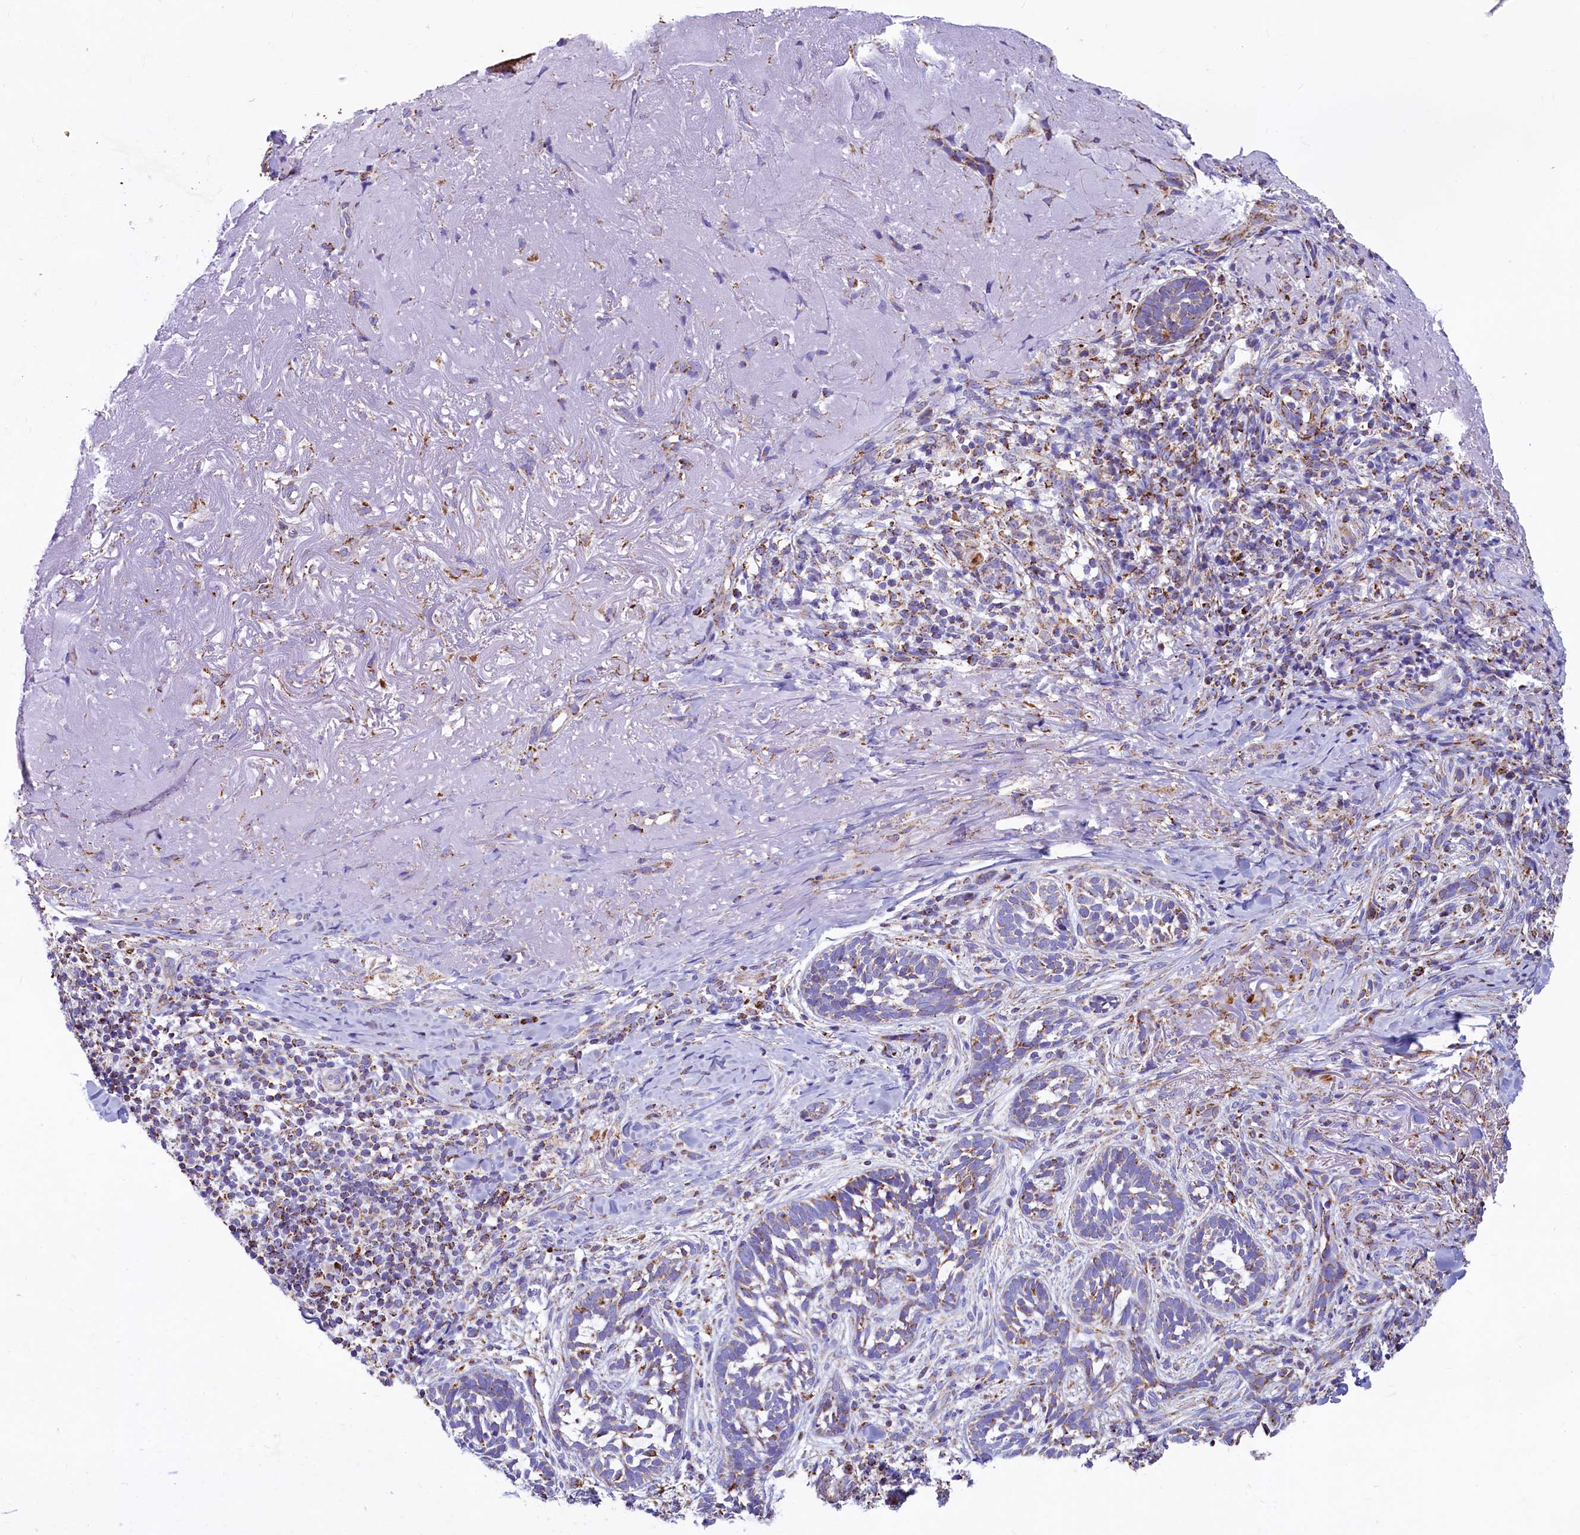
{"staining": {"intensity": "moderate", "quantity": "<25%", "location": "cytoplasmic/membranous"}, "tissue": "skin cancer", "cell_type": "Tumor cells", "image_type": "cancer", "snomed": [{"axis": "morphology", "description": "Basal cell carcinoma"}, {"axis": "topography", "description": "Skin"}], "caption": "Immunohistochemistry (IHC) image of skin cancer stained for a protein (brown), which shows low levels of moderate cytoplasmic/membranous expression in about <25% of tumor cells.", "gene": "IDH3A", "patient": {"sex": "male", "age": 71}}